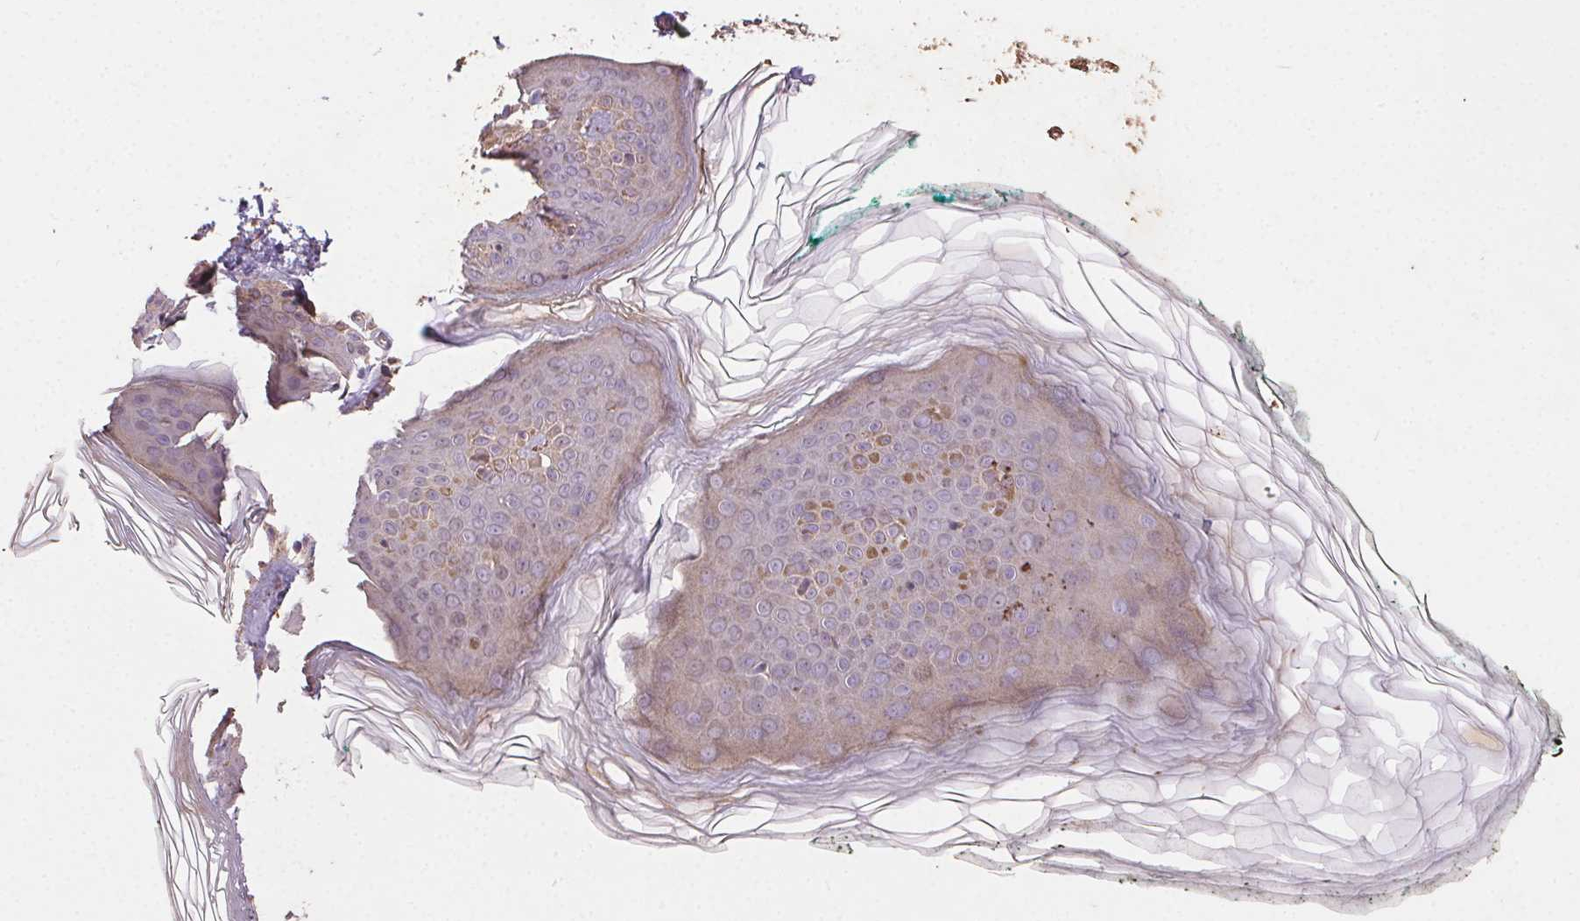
{"staining": {"intensity": "moderate", "quantity": ">75%", "location": "cytoplasmic/membranous"}, "tissue": "skin", "cell_type": "Fibroblasts", "image_type": "normal", "snomed": [{"axis": "morphology", "description": "Normal tissue, NOS"}, {"axis": "topography", "description": "Skin"}, {"axis": "topography", "description": "Peripheral nerve tissue"}], "caption": "Protein expression analysis of normal human skin reveals moderate cytoplasmic/membranous positivity in about >75% of fibroblasts. (Stains: DAB (3,3'-diaminobenzidine) in brown, nuclei in blue, Microscopy: brightfield microscopy at high magnification).", "gene": "FNBP1L", "patient": {"sex": "female", "age": 45}}